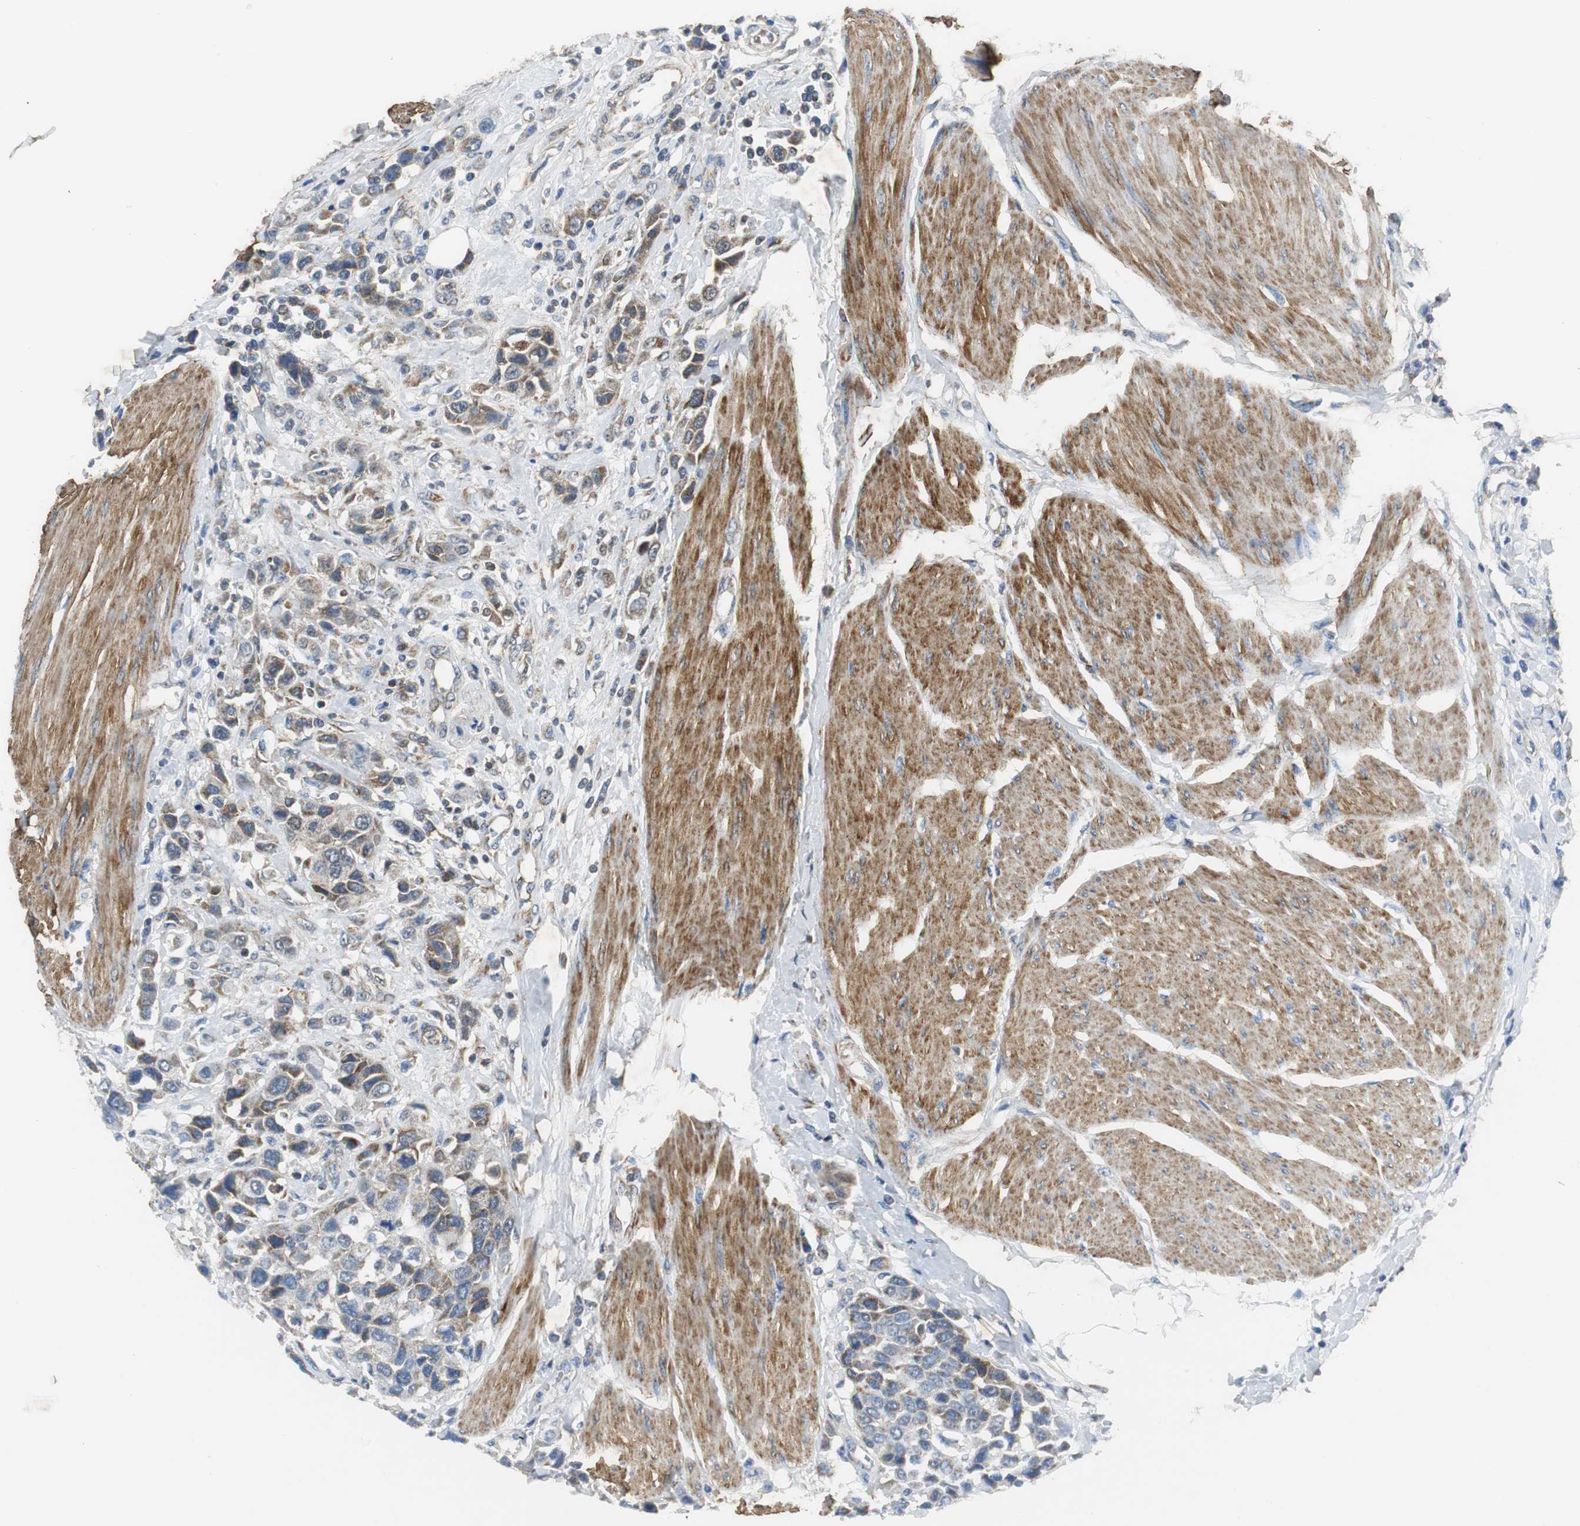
{"staining": {"intensity": "weak", "quantity": "25%-75%", "location": "cytoplasmic/membranous"}, "tissue": "urothelial cancer", "cell_type": "Tumor cells", "image_type": "cancer", "snomed": [{"axis": "morphology", "description": "Urothelial carcinoma, High grade"}, {"axis": "topography", "description": "Urinary bladder"}], "caption": "Immunohistochemistry (IHC) micrograph of neoplastic tissue: human urothelial cancer stained using IHC shows low levels of weak protein expression localized specifically in the cytoplasmic/membranous of tumor cells, appearing as a cytoplasmic/membranous brown color.", "gene": "NNT", "patient": {"sex": "male", "age": 50}}